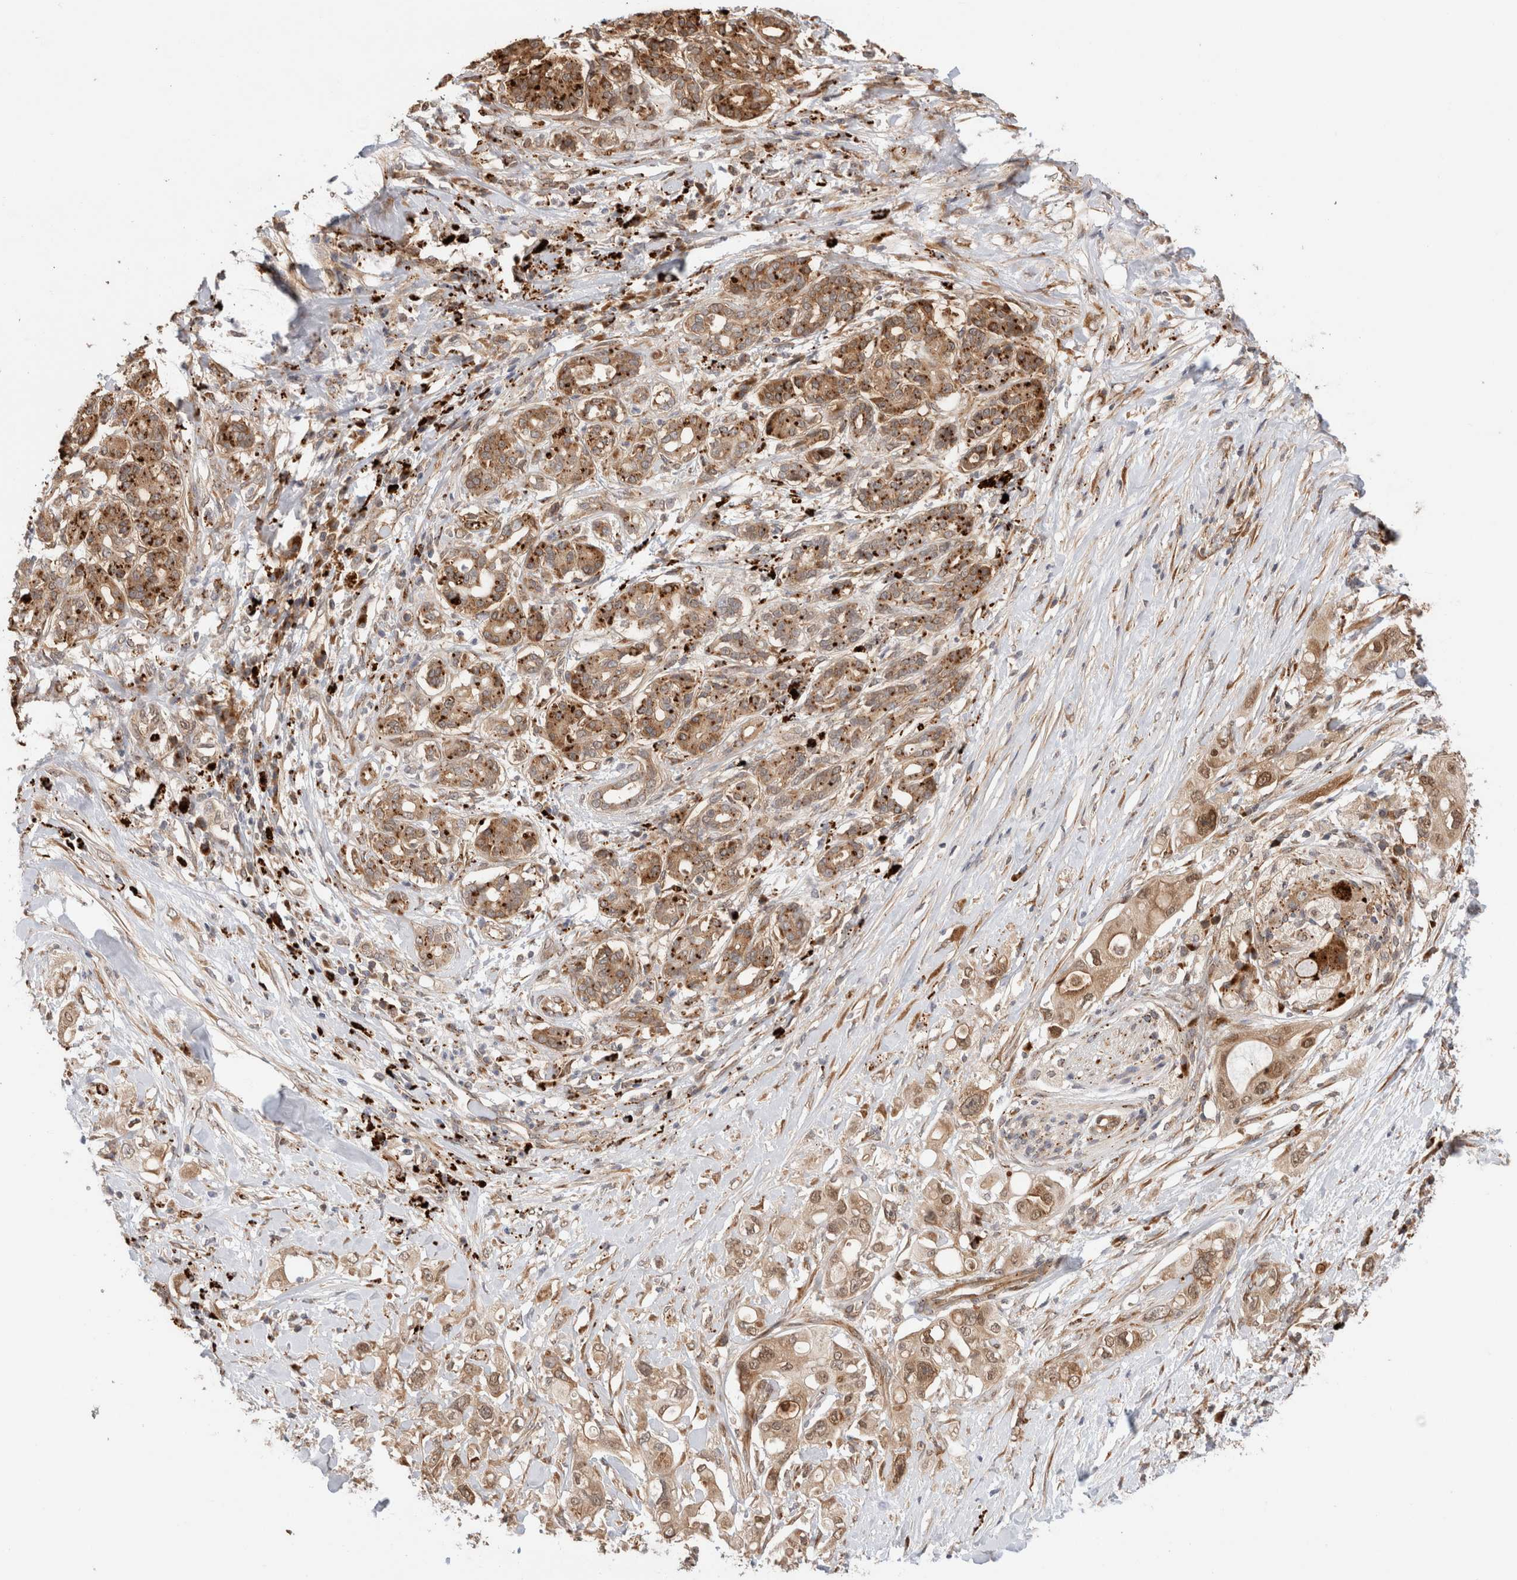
{"staining": {"intensity": "moderate", "quantity": ">75%", "location": "cytoplasmic/membranous,nuclear"}, "tissue": "pancreatic cancer", "cell_type": "Tumor cells", "image_type": "cancer", "snomed": [{"axis": "morphology", "description": "Adenocarcinoma, NOS"}, {"axis": "topography", "description": "Pancreas"}], "caption": "IHC photomicrograph of neoplastic tissue: human adenocarcinoma (pancreatic) stained using IHC displays medium levels of moderate protein expression localized specifically in the cytoplasmic/membranous and nuclear of tumor cells, appearing as a cytoplasmic/membranous and nuclear brown color.", "gene": "ACTL9", "patient": {"sex": "female", "age": 56}}